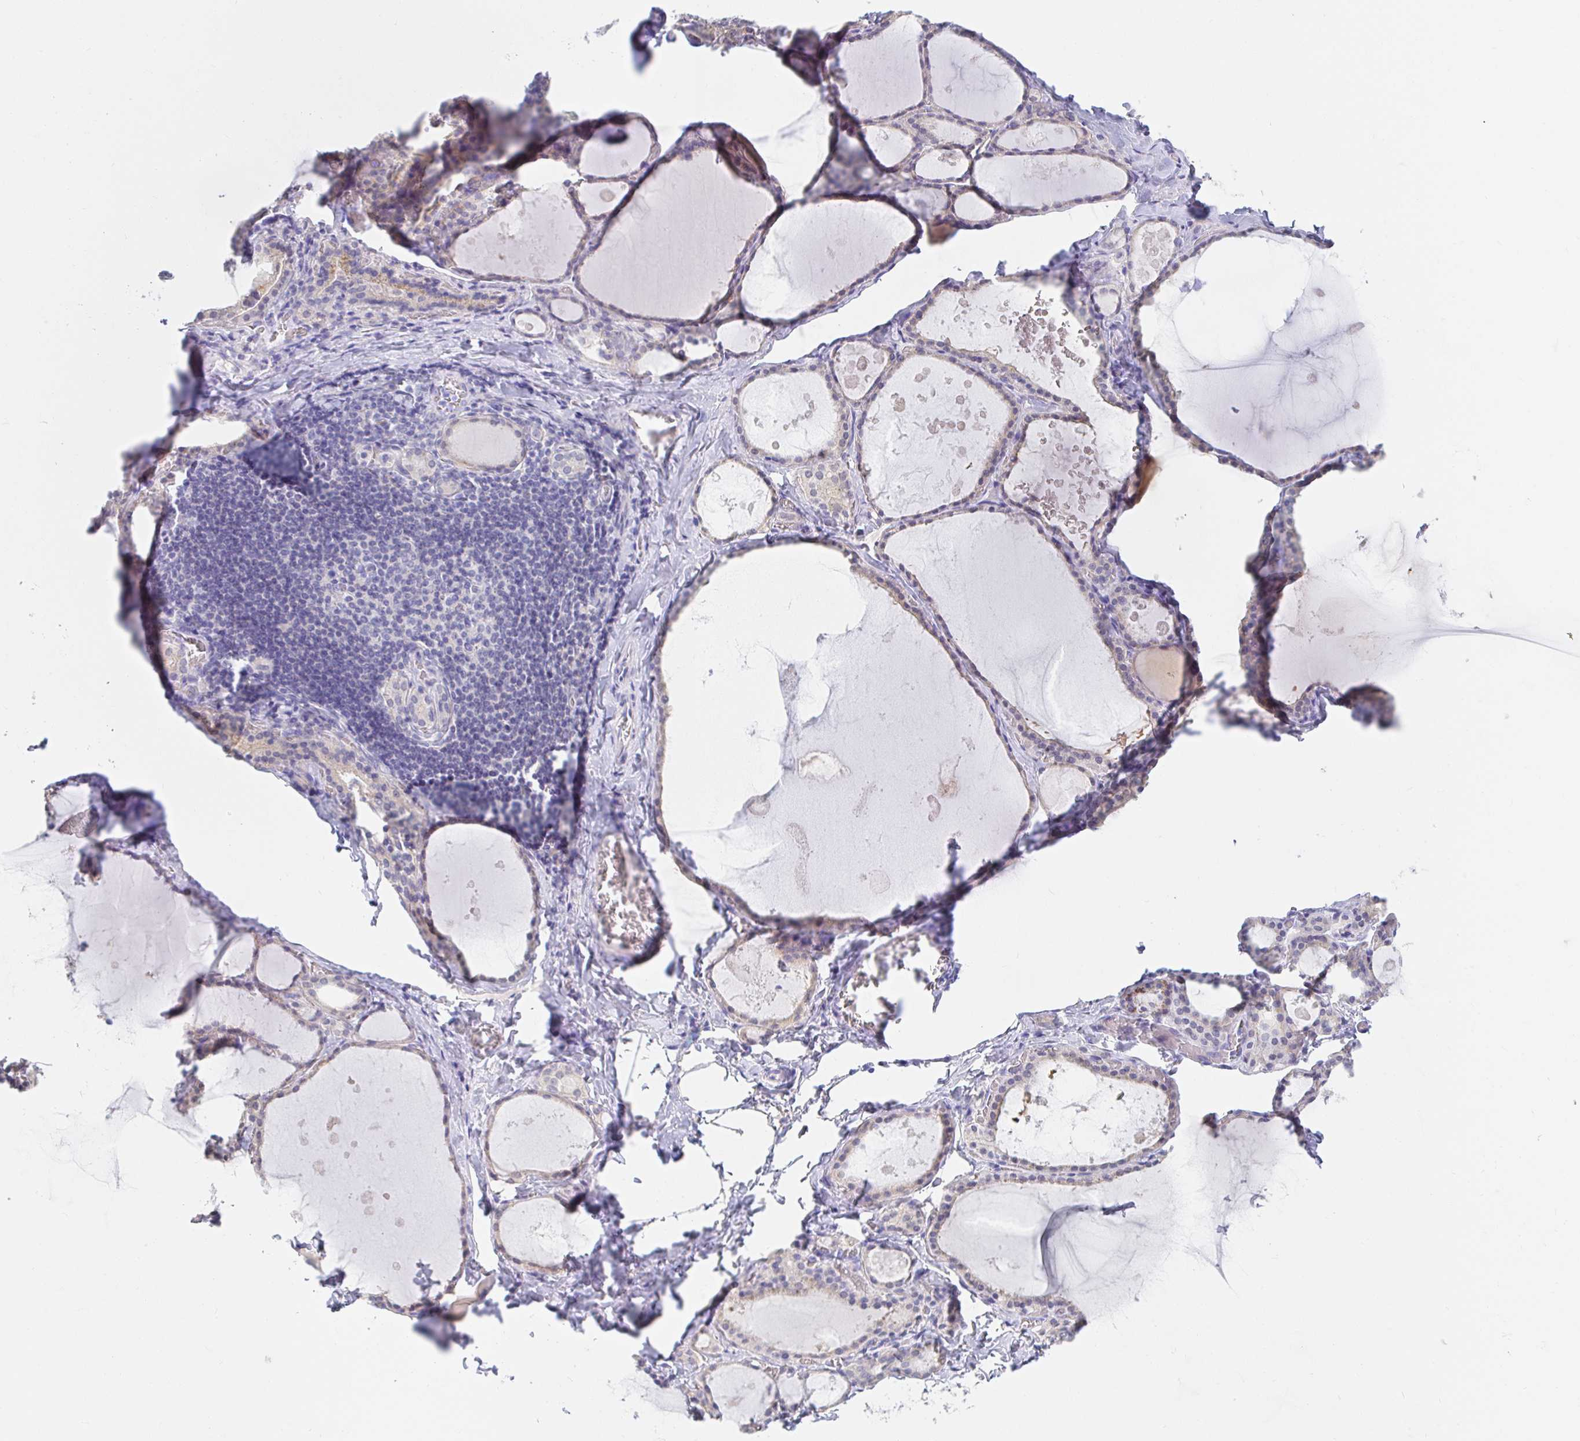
{"staining": {"intensity": "negative", "quantity": "none", "location": "none"}, "tissue": "thyroid gland", "cell_type": "Glandular cells", "image_type": "normal", "snomed": [{"axis": "morphology", "description": "Normal tissue, NOS"}, {"axis": "topography", "description": "Thyroid gland"}], "caption": "Immunohistochemistry (IHC) photomicrograph of normal thyroid gland stained for a protein (brown), which reveals no positivity in glandular cells.", "gene": "PDE6B", "patient": {"sex": "male", "age": 56}}